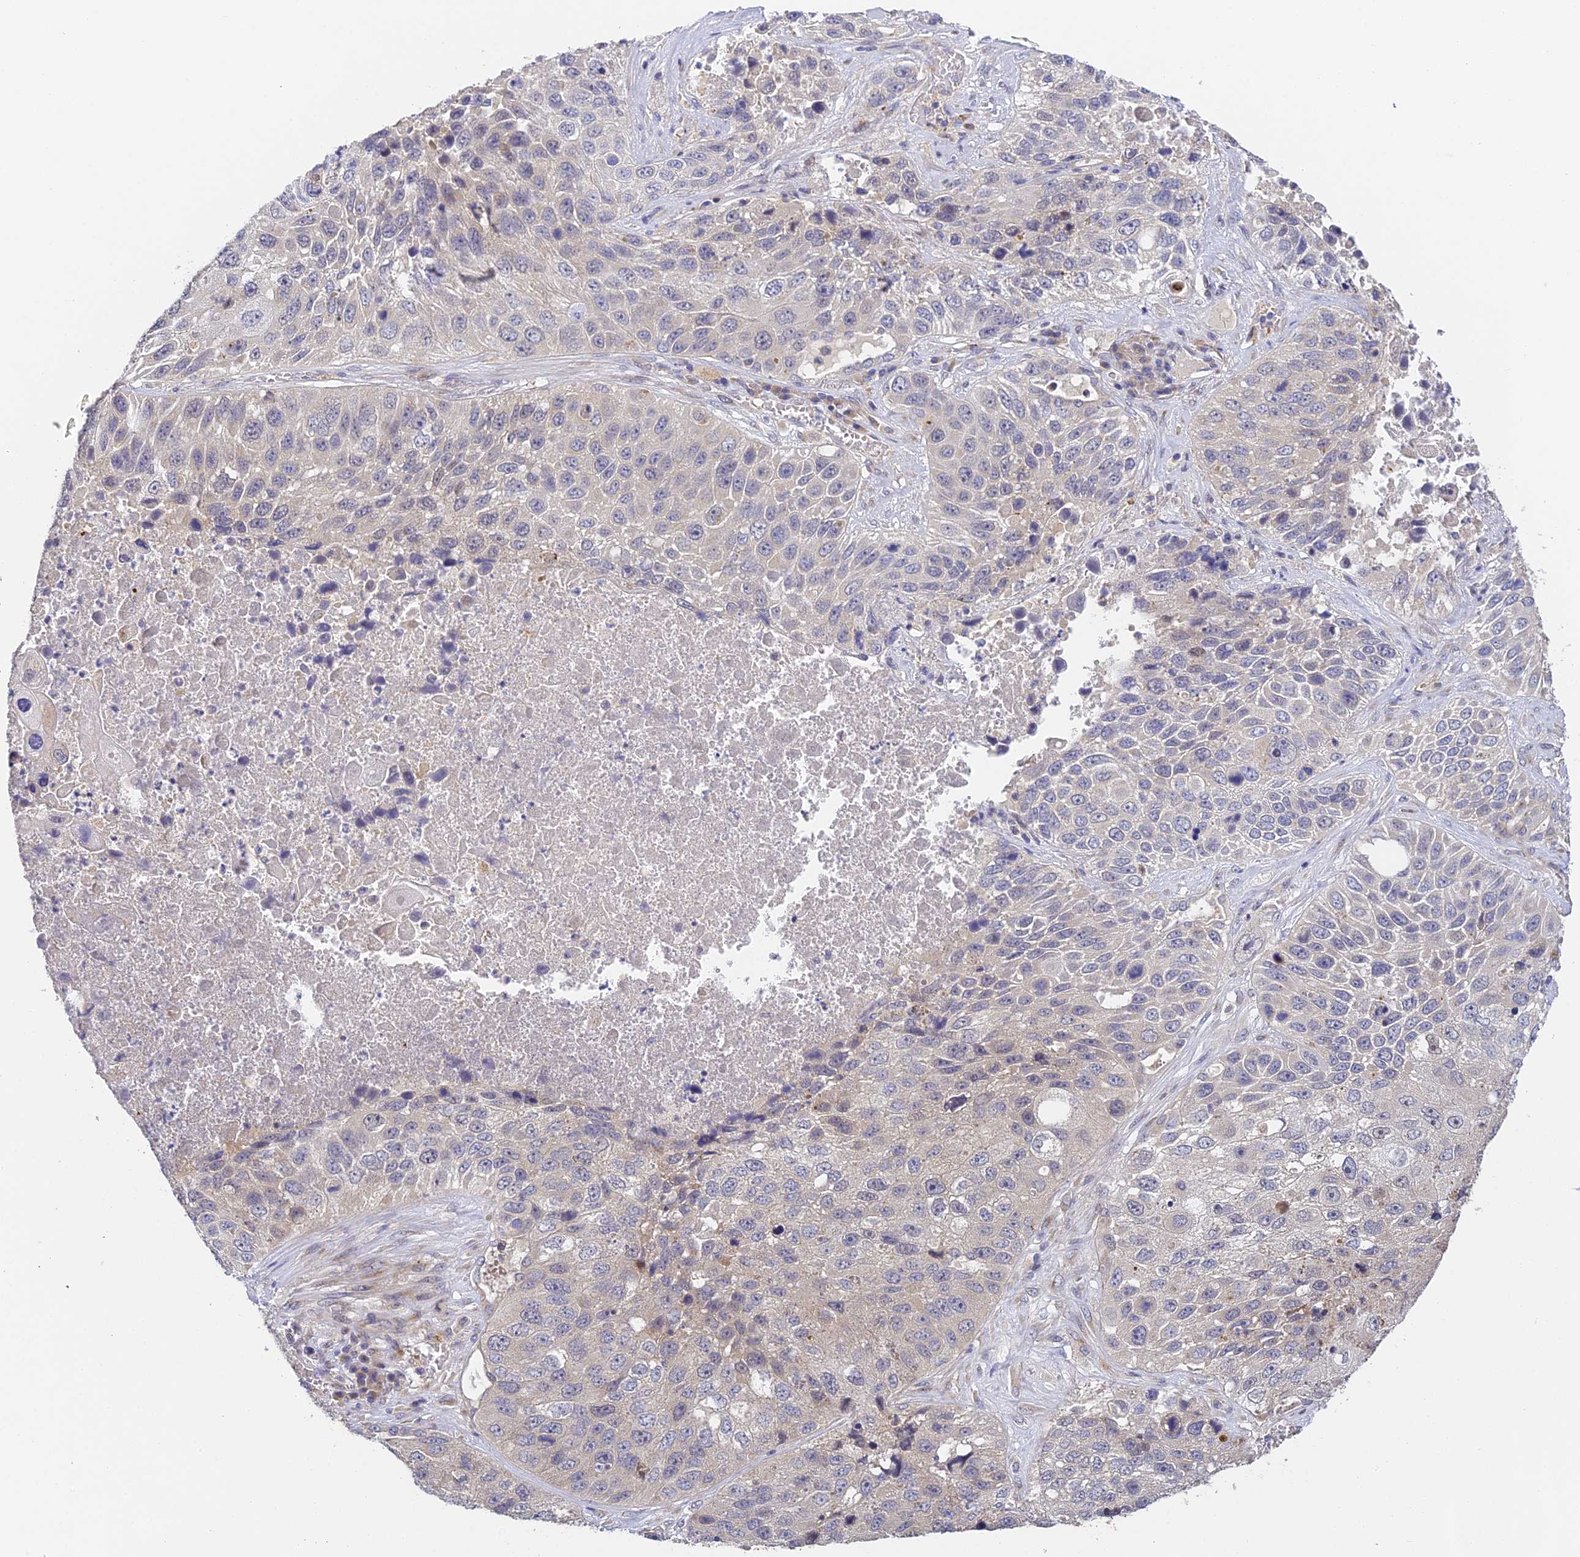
{"staining": {"intensity": "negative", "quantity": "none", "location": "none"}, "tissue": "lung cancer", "cell_type": "Tumor cells", "image_type": "cancer", "snomed": [{"axis": "morphology", "description": "Squamous cell carcinoma, NOS"}, {"axis": "topography", "description": "Lung"}], "caption": "The micrograph demonstrates no significant staining in tumor cells of lung cancer.", "gene": "DNAAF10", "patient": {"sex": "male", "age": 61}}